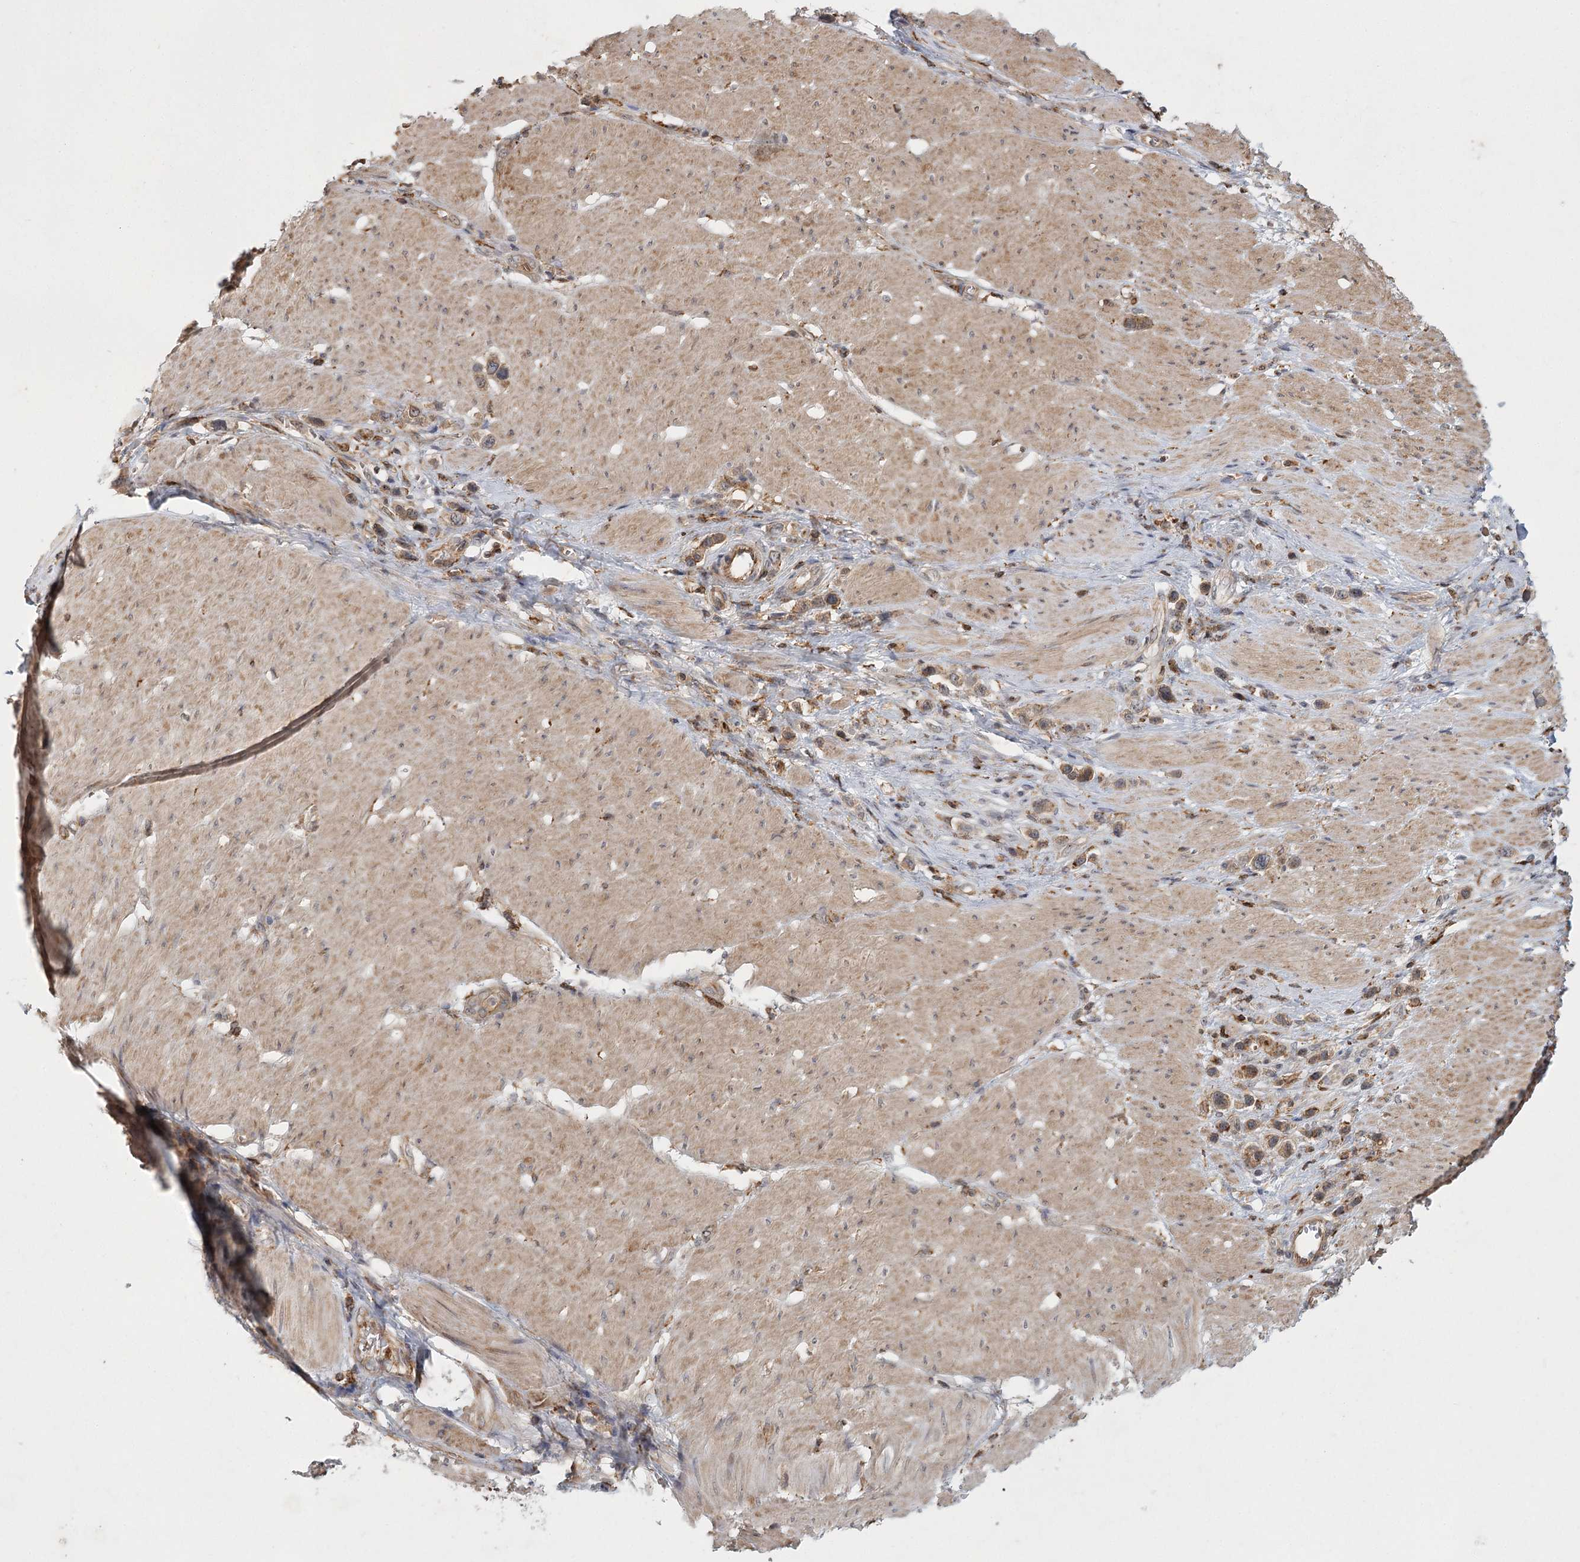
{"staining": {"intensity": "weak", "quantity": ">75%", "location": "cytoplasmic/membranous"}, "tissue": "stomach cancer", "cell_type": "Tumor cells", "image_type": "cancer", "snomed": [{"axis": "morphology", "description": "Normal tissue, NOS"}, {"axis": "morphology", "description": "Adenocarcinoma, NOS"}, {"axis": "topography", "description": "Stomach, upper"}, {"axis": "topography", "description": "Stomach"}], "caption": "This image displays immunohistochemistry (IHC) staining of adenocarcinoma (stomach), with low weak cytoplasmic/membranous positivity in approximately >75% of tumor cells.", "gene": "MEPE", "patient": {"sex": "female", "age": 65}}